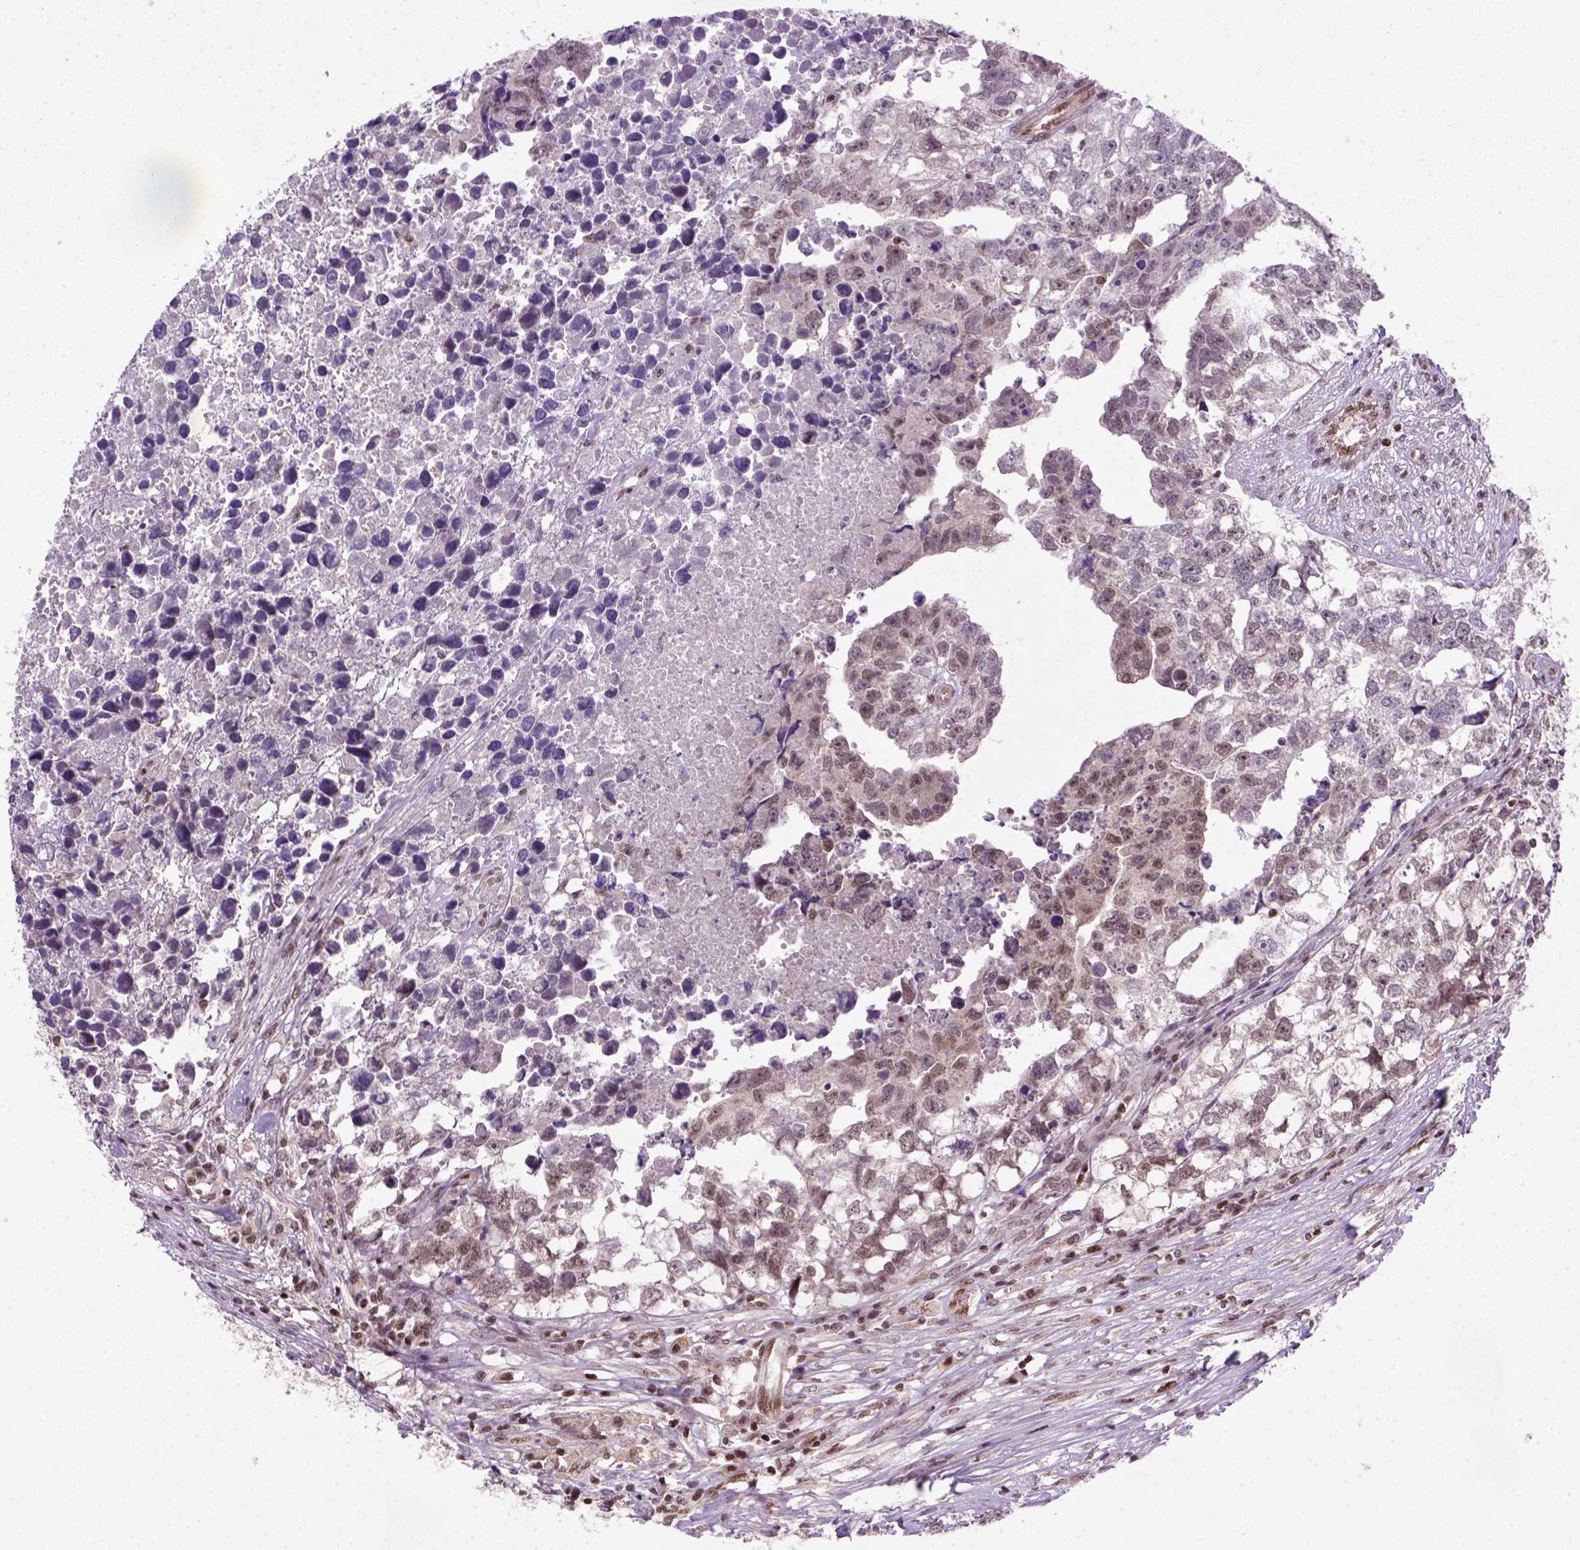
{"staining": {"intensity": "weak", "quantity": "<25%", "location": "nuclear"}, "tissue": "testis cancer", "cell_type": "Tumor cells", "image_type": "cancer", "snomed": [{"axis": "morphology", "description": "Carcinoma, Embryonal, NOS"}, {"axis": "morphology", "description": "Teratoma, malignant, NOS"}, {"axis": "topography", "description": "Testis"}], "caption": "Immunohistochemistry (IHC) of human testis cancer (teratoma (malignant)) reveals no expression in tumor cells. Nuclei are stained in blue.", "gene": "MGMT", "patient": {"sex": "male", "age": 44}}